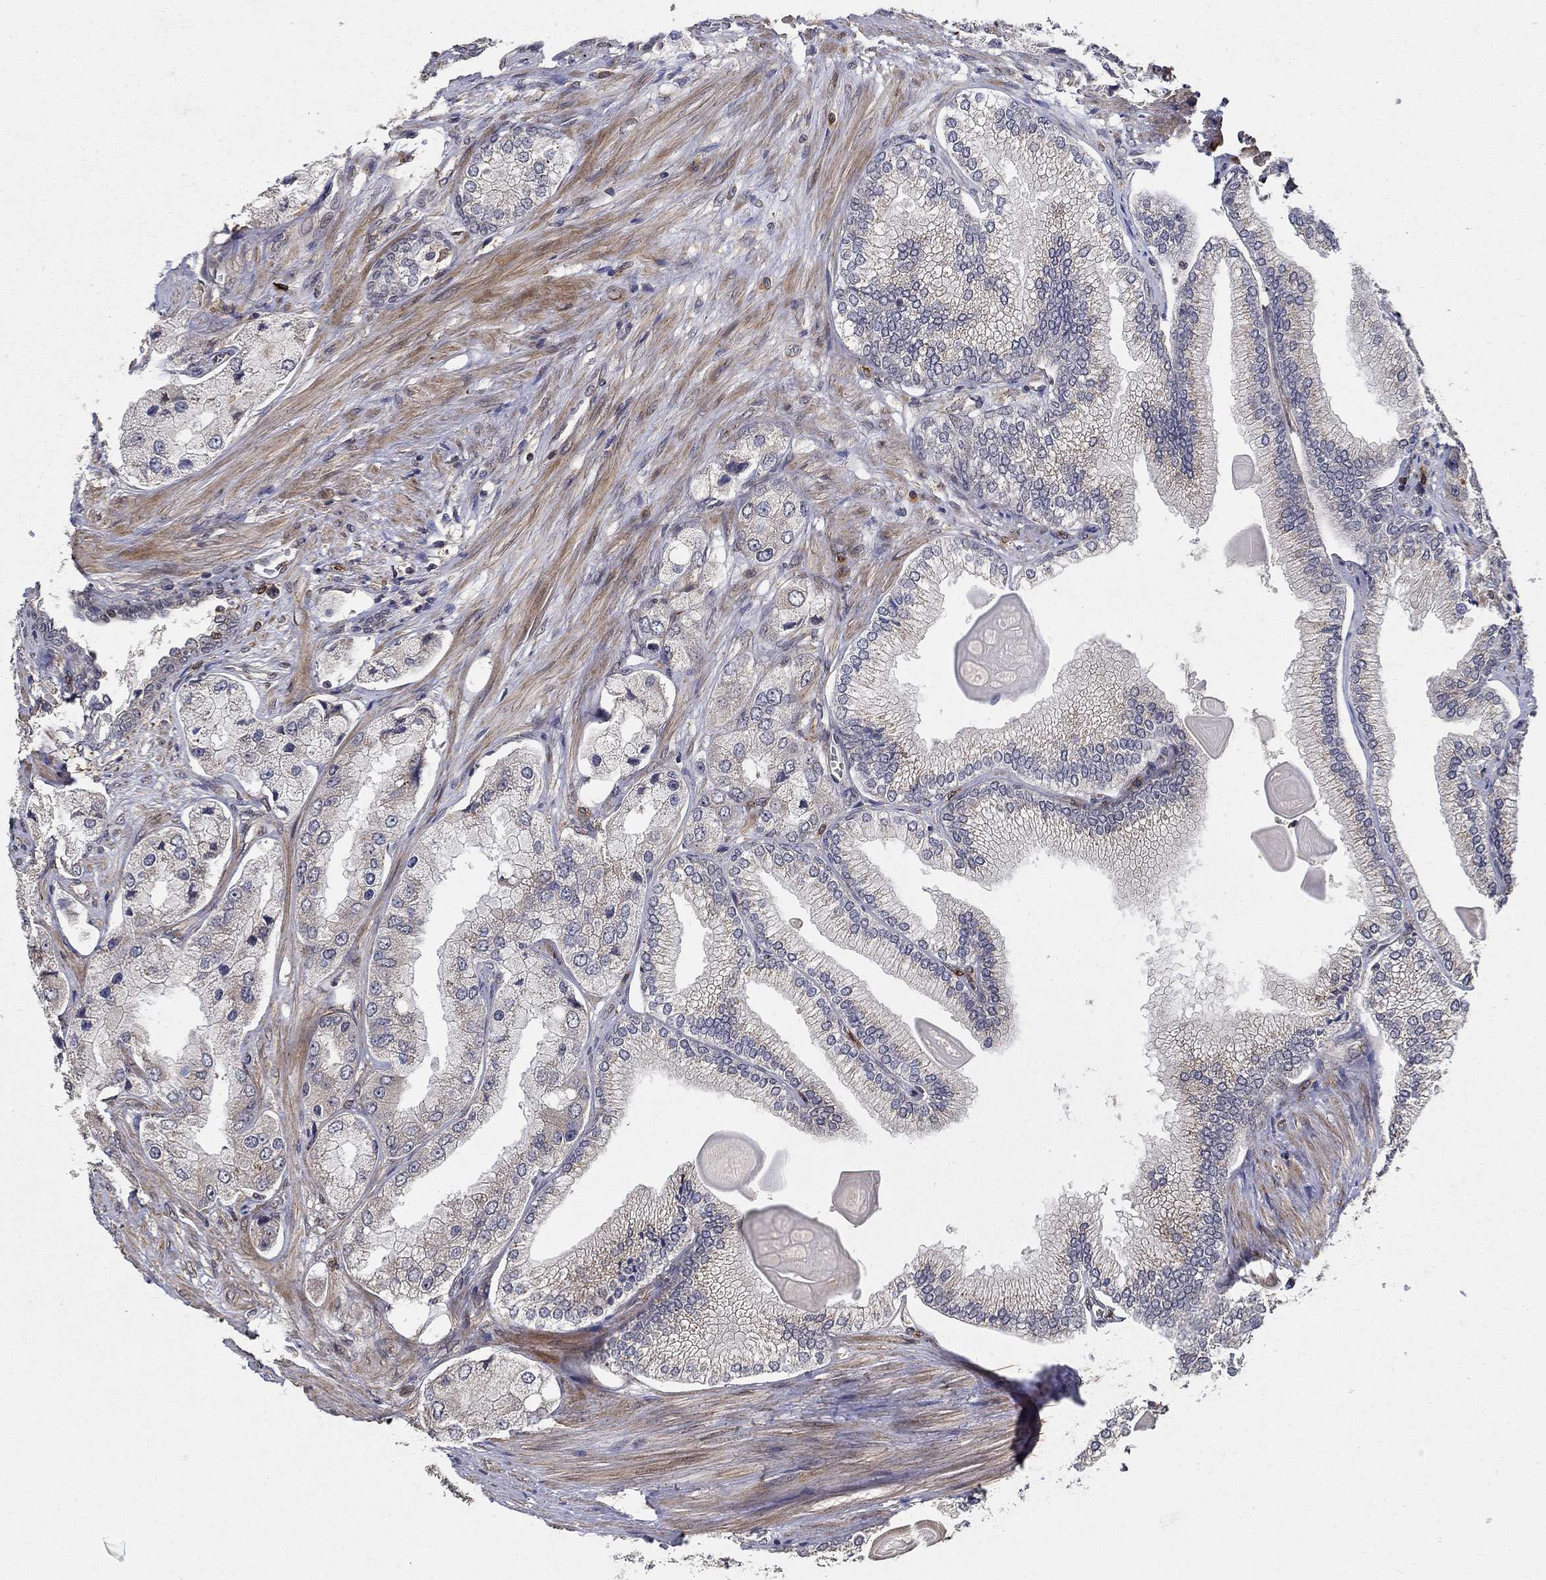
{"staining": {"intensity": "weak", "quantity": "25%-75%", "location": "cytoplasmic/membranous"}, "tissue": "prostate cancer", "cell_type": "Tumor cells", "image_type": "cancer", "snomed": [{"axis": "morphology", "description": "Adenocarcinoma, Low grade"}, {"axis": "topography", "description": "Prostate"}], "caption": "Immunohistochemical staining of prostate low-grade adenocarcinoma exhibits weak cytoplasmic/membranous protein expression in approximately 25%-75% of tumor cells.", "gene": "ZNF594", "patient": {"sex": "male", "age": 69}}